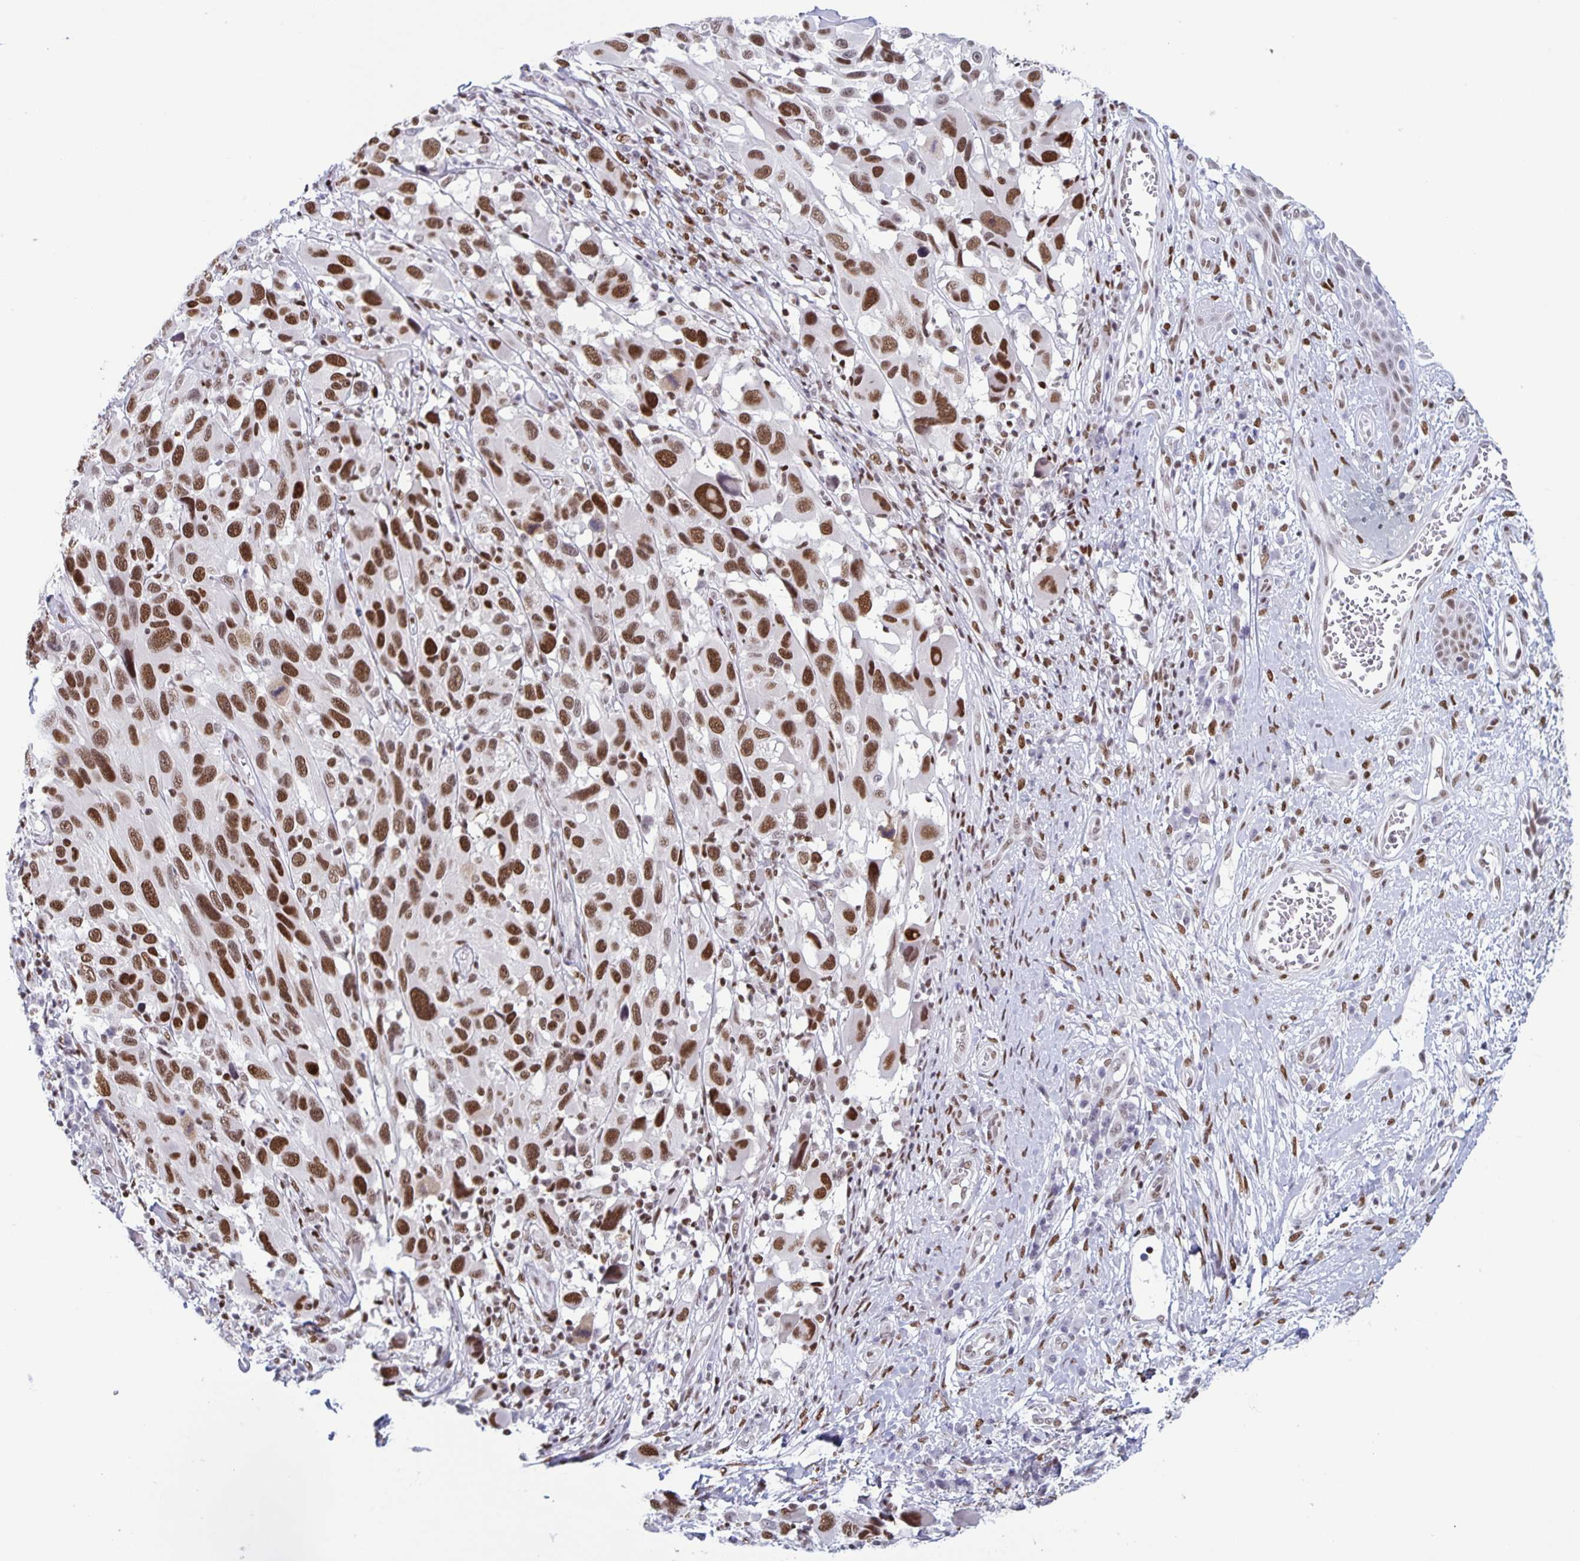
{"staining": {"intensity": "strong", "quantity": ">75%", "location": "nuclear"}, "tissue": "melanoma", "cell_type": "Tumor cells", "image_type": "cancer", "snomed": [{"axis": "morphology", "description": "Malignant melanoma, NOS"}, {"axis": "topography", "description": "Skin"}], "caption": "Approximately >75% of tumor cells in malignant melanoma show strong nuclear protein staining as visualized by brown immunohistochemical staining.", "gene": "JUND", "patient": {"sex": "male", "age": 53}}